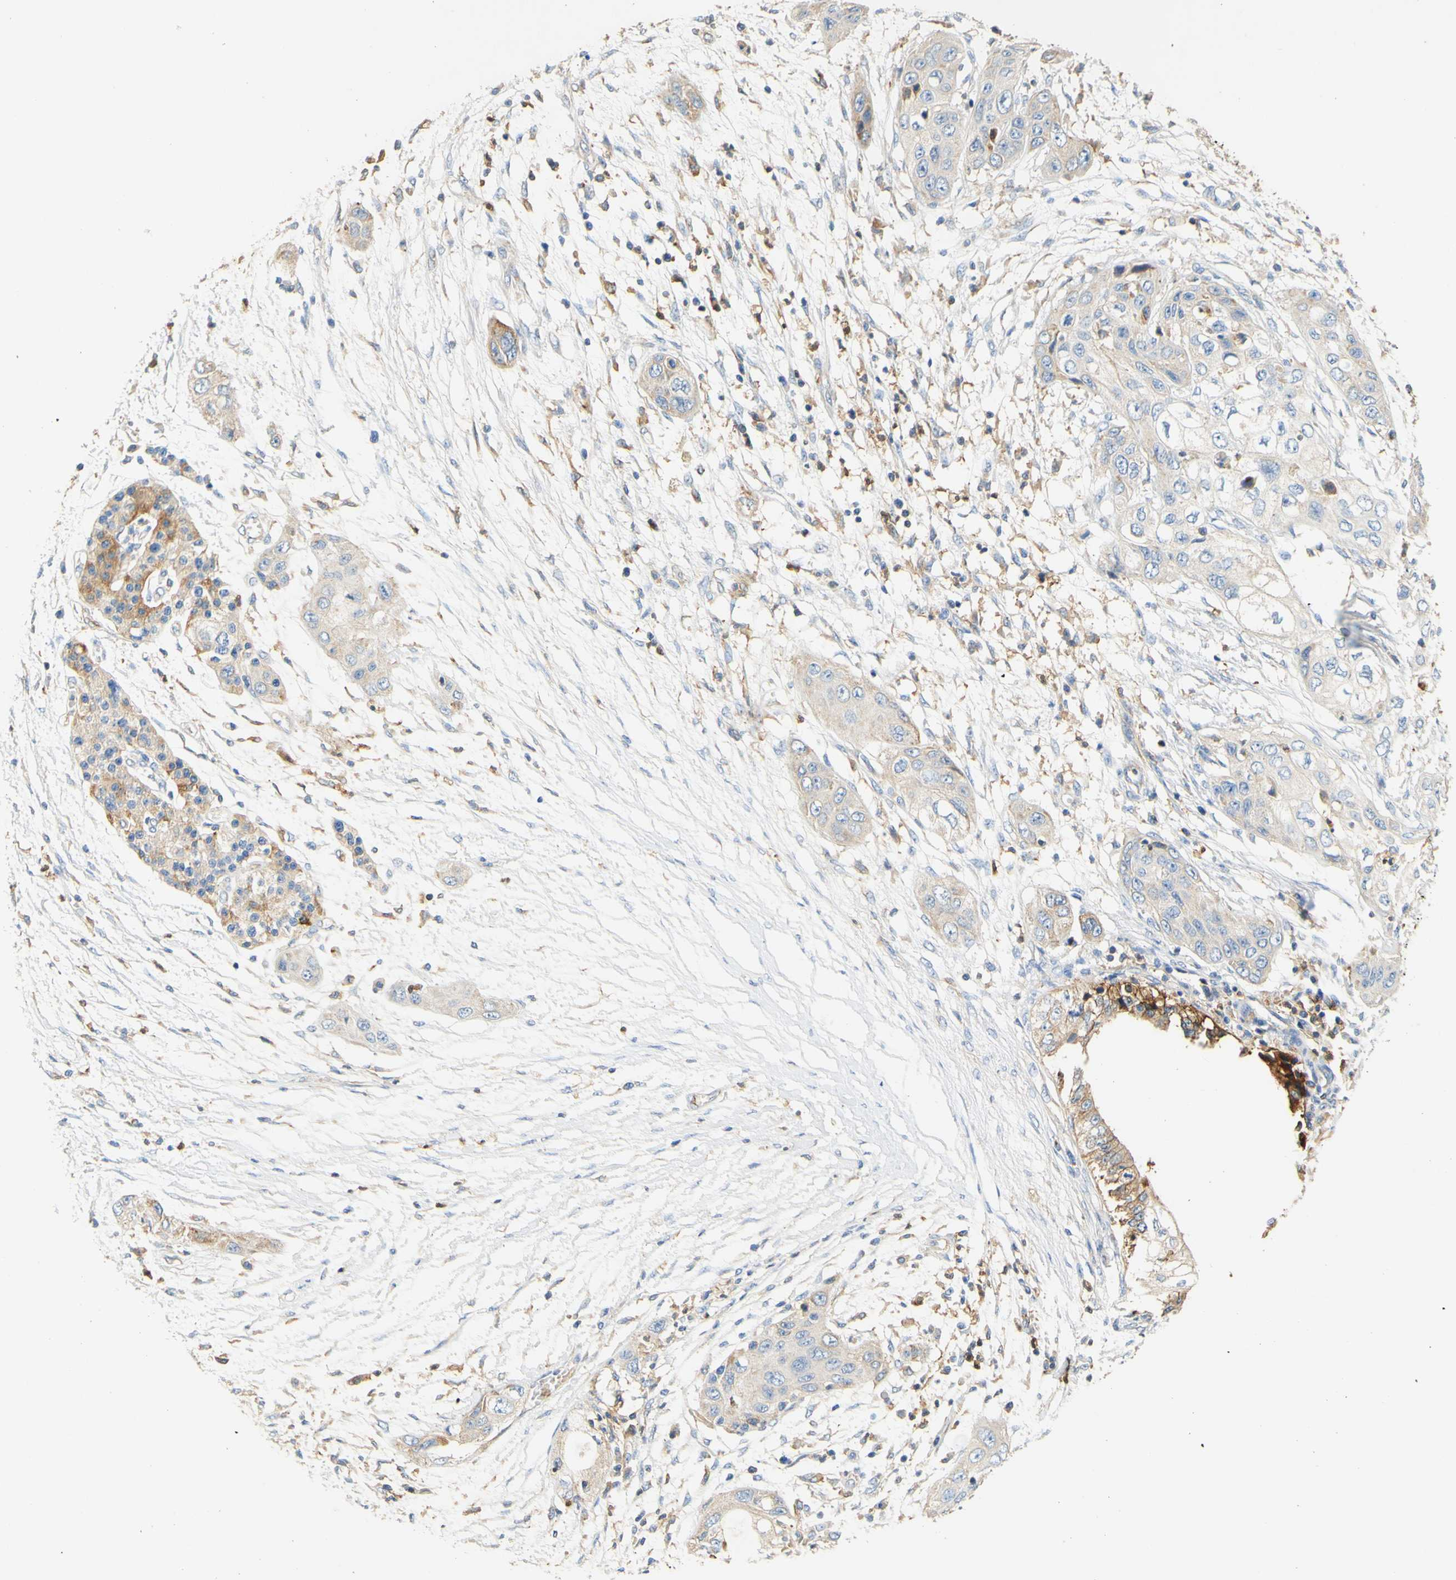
{"staining": {"intensity": "weak", "quantity": "<25%", "location": "cytoplasmic/membranous"}, "tissue": "pancreatic cancer", "cell_type": "Tumor cells", "image_type": "cancer", "snomed": [{"axis": "morphology", "description": "Adenocarcinoma, NOS"}, {"axis": "topography", "description": "Pancreas"}], "caption": "Tumor cells are negative for brown protein staining in pancreatic cancer (adenocarcinoma).", "gene": "PCDH7", "patient": {"sex": "female", "age": 70}}